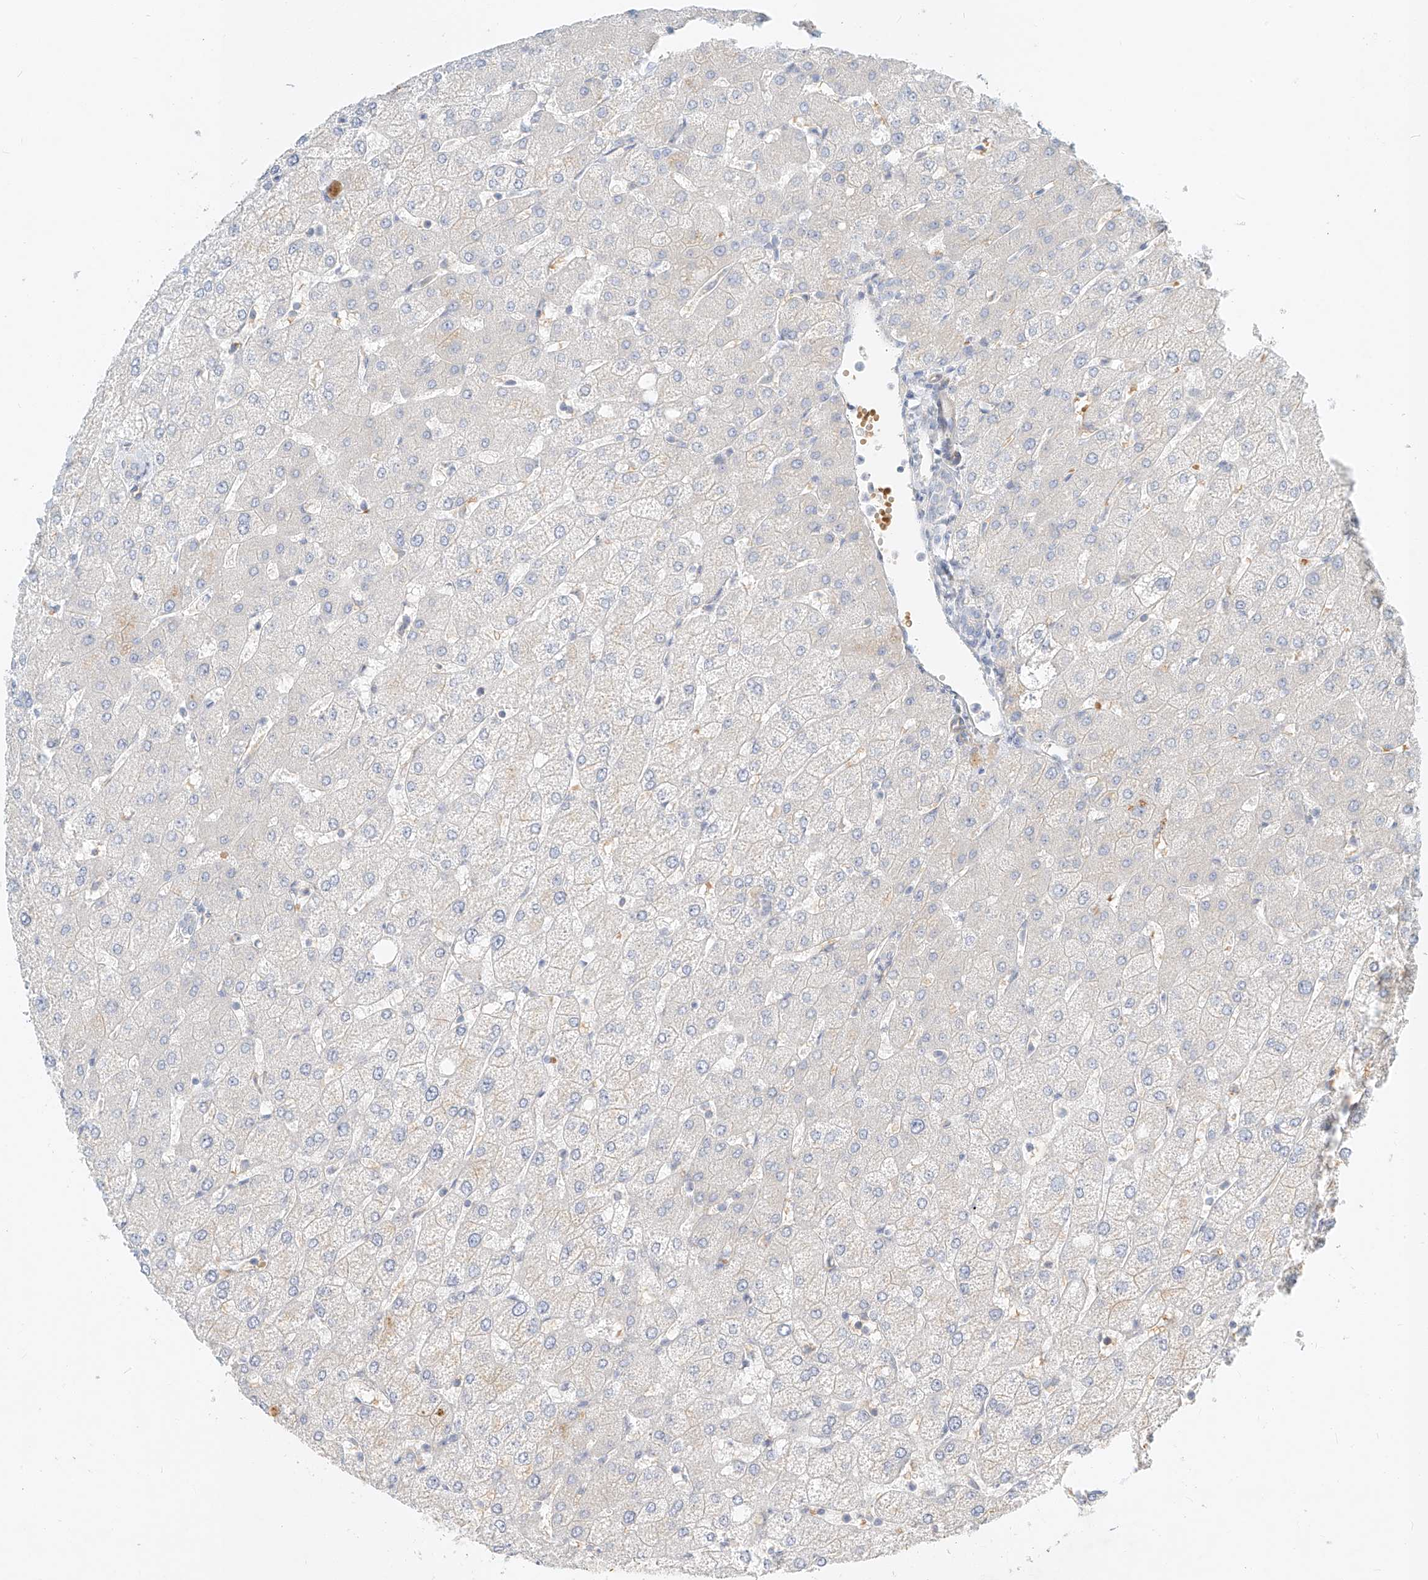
{"staining": {"intensity": "negative", "quantity": "none", "location": "none"}, "tissue": "liver", "cell_type": "Cholangiocytes", "image_type": "normal", "snomed": [{"axis": "morphology", "description": "Normal tissue, NOS"}, {"axis": "topography", "description": "Liver"}], "caption": "This is an IHC micrograph of benign human liver. There is no positivity in cholangiocytes.", "gene": "SYTL3", "patient": {"sex": "female", "age": 54}}